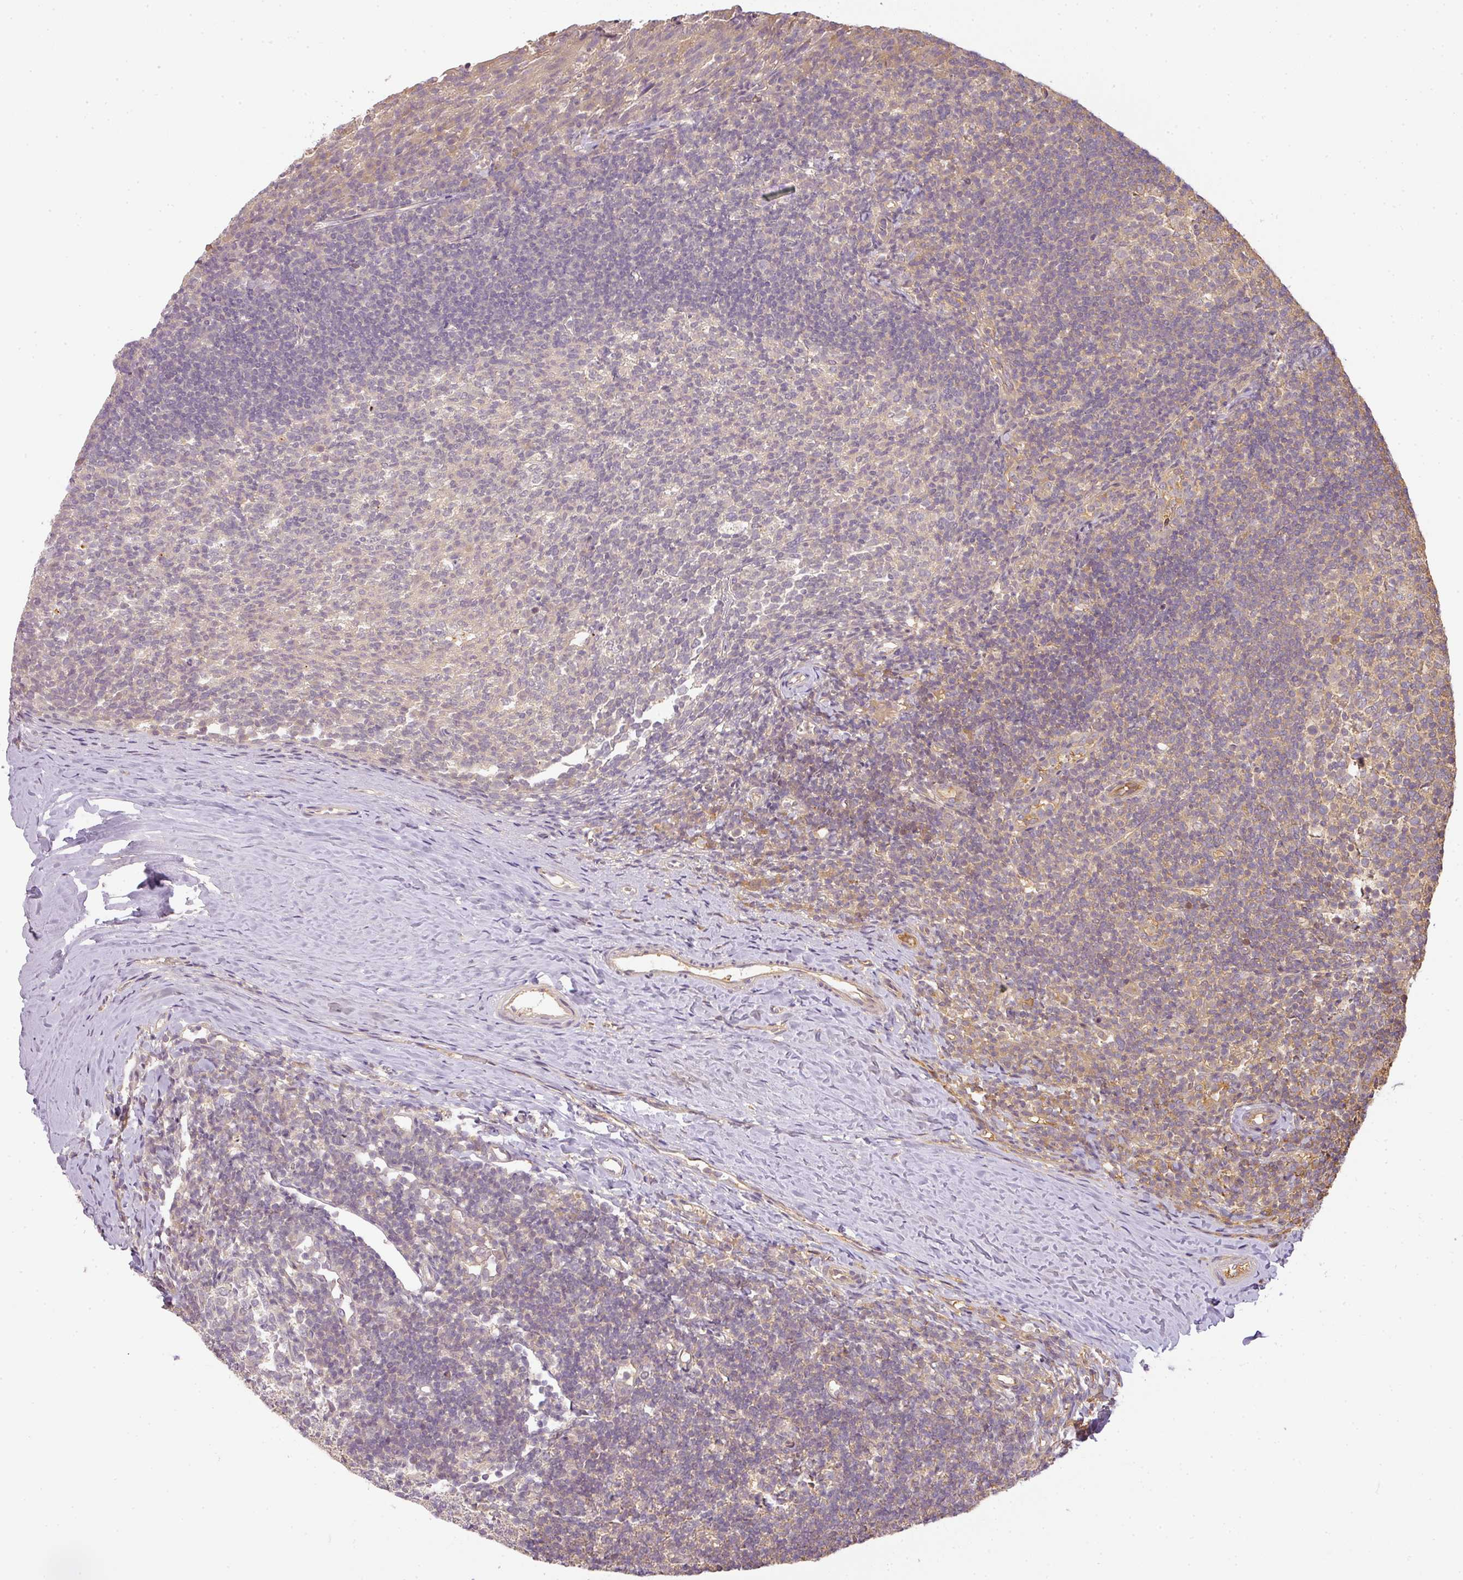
{"staining": {"intensity": "moderate", "quantity": "25%-75%", "location": "cytoplasmic/membranous"}, "tissue": "tonsil", "cell_type": "Germinal center cells", "image_type": "normal", "snomed": [{"axis": "morphology", "description": "Normal tissue, NOS"}, {"axis": "topography", "description": "Tonsil"}], "caption": "A micrograph of human tonsil stained for a protein exhibits moderate cytoplasmic/membranous brown staining in germinal center cells. (DAB IHC with brightfield microscopy, high magnification).", "gene": "TCL1B", "patient": {"sex": "female", "age": 10}}